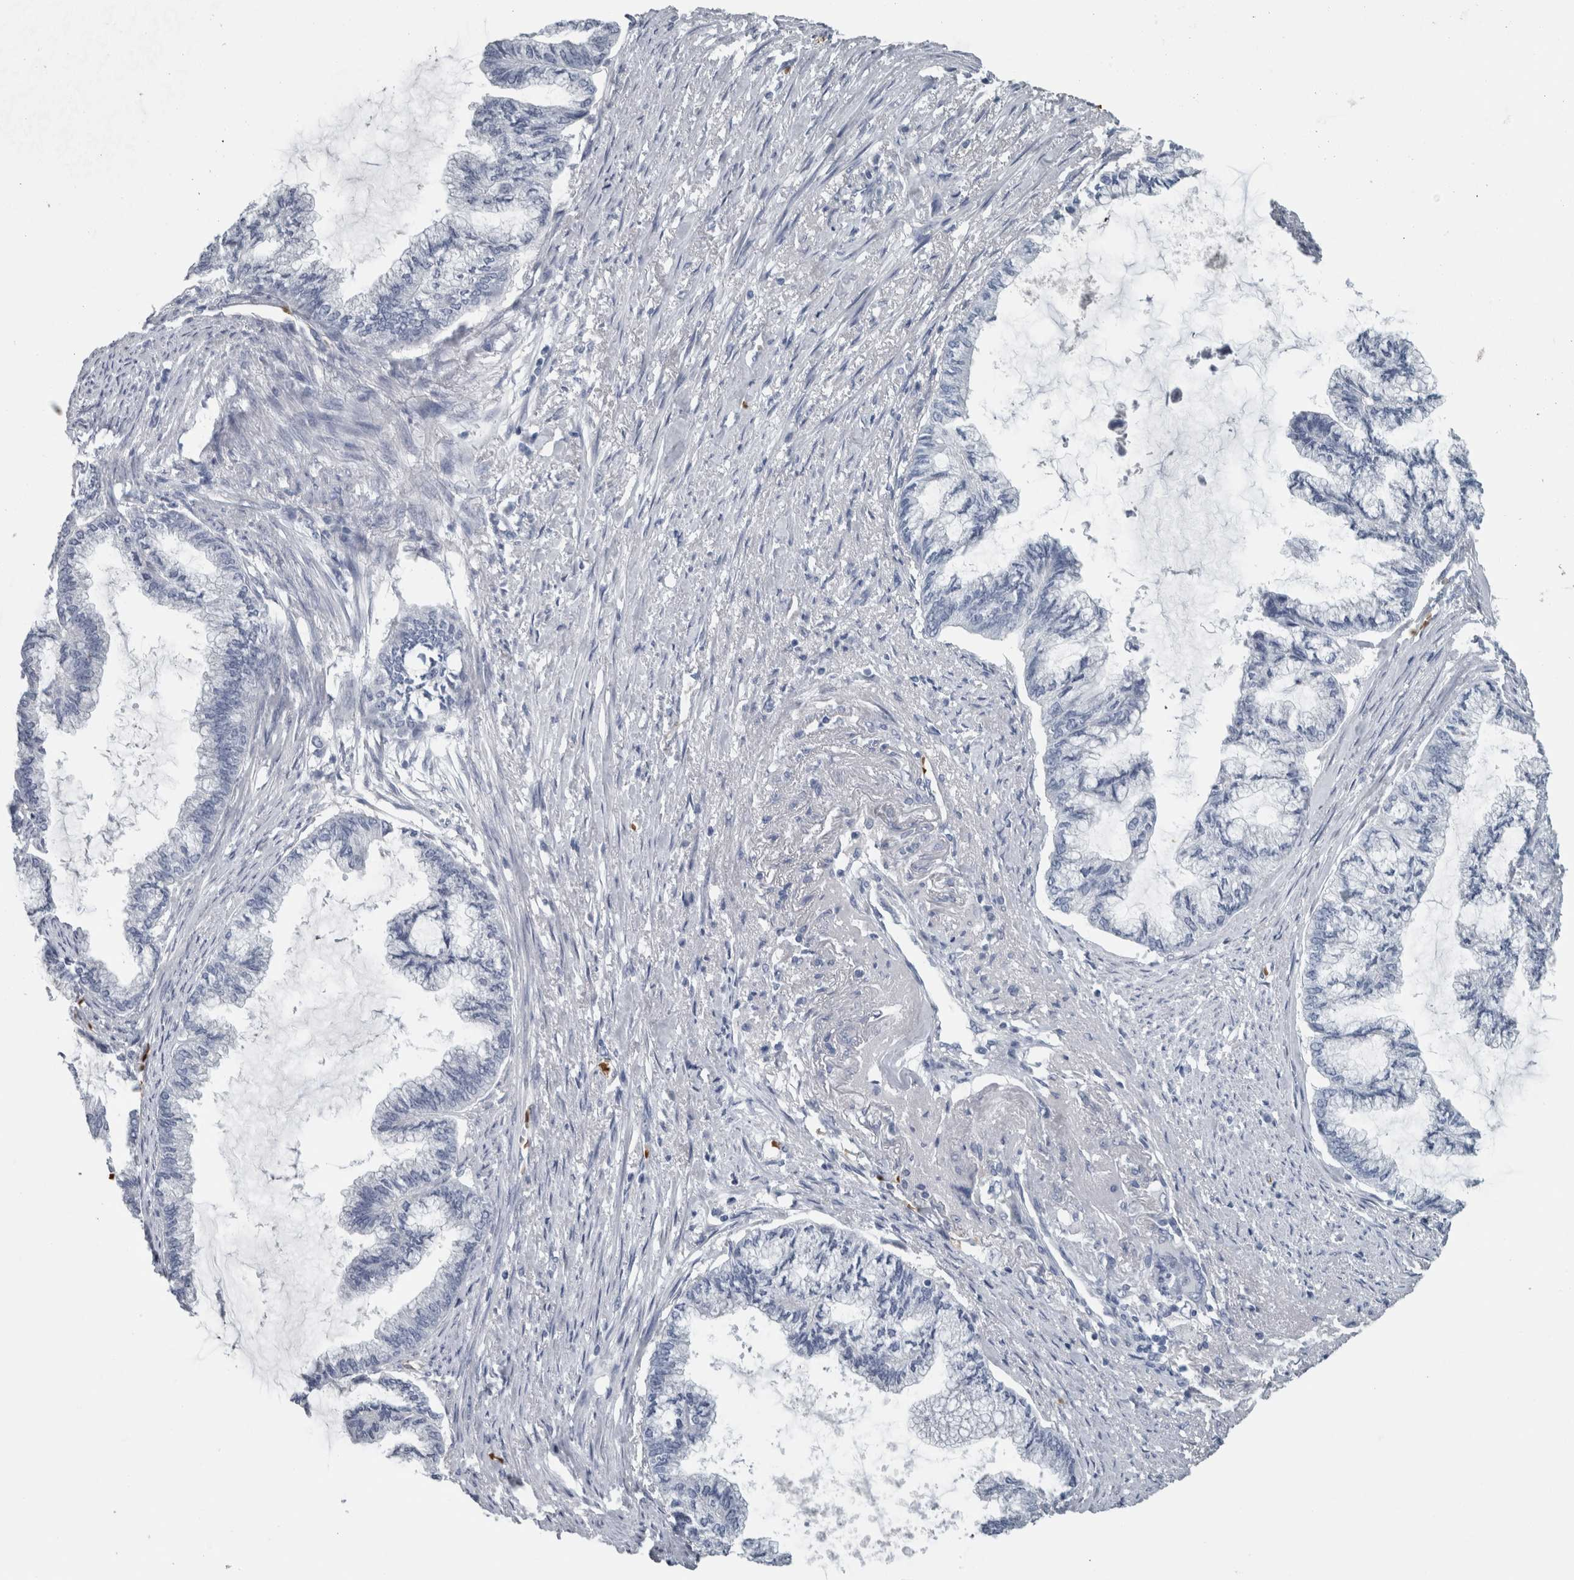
{"staining": {"intensity": "negative", "quantity": "none", "location": "none"}, "tissue": "endometrial cancer", "cell_type": "Tumor cells", "image_type": "cancer", "snomed": [{"axis": "morphology", "description": "Adenocarcinoma, NOS"}, {"axis": "topography", "description": "Endometrium"}], "caption": "Photomicrograph shows no protein positivity in tumor cells of endometrial adenocarcinoma tissue.", "gene": "SH3GL2", "patient": {"sex": "female", "age": 86}}